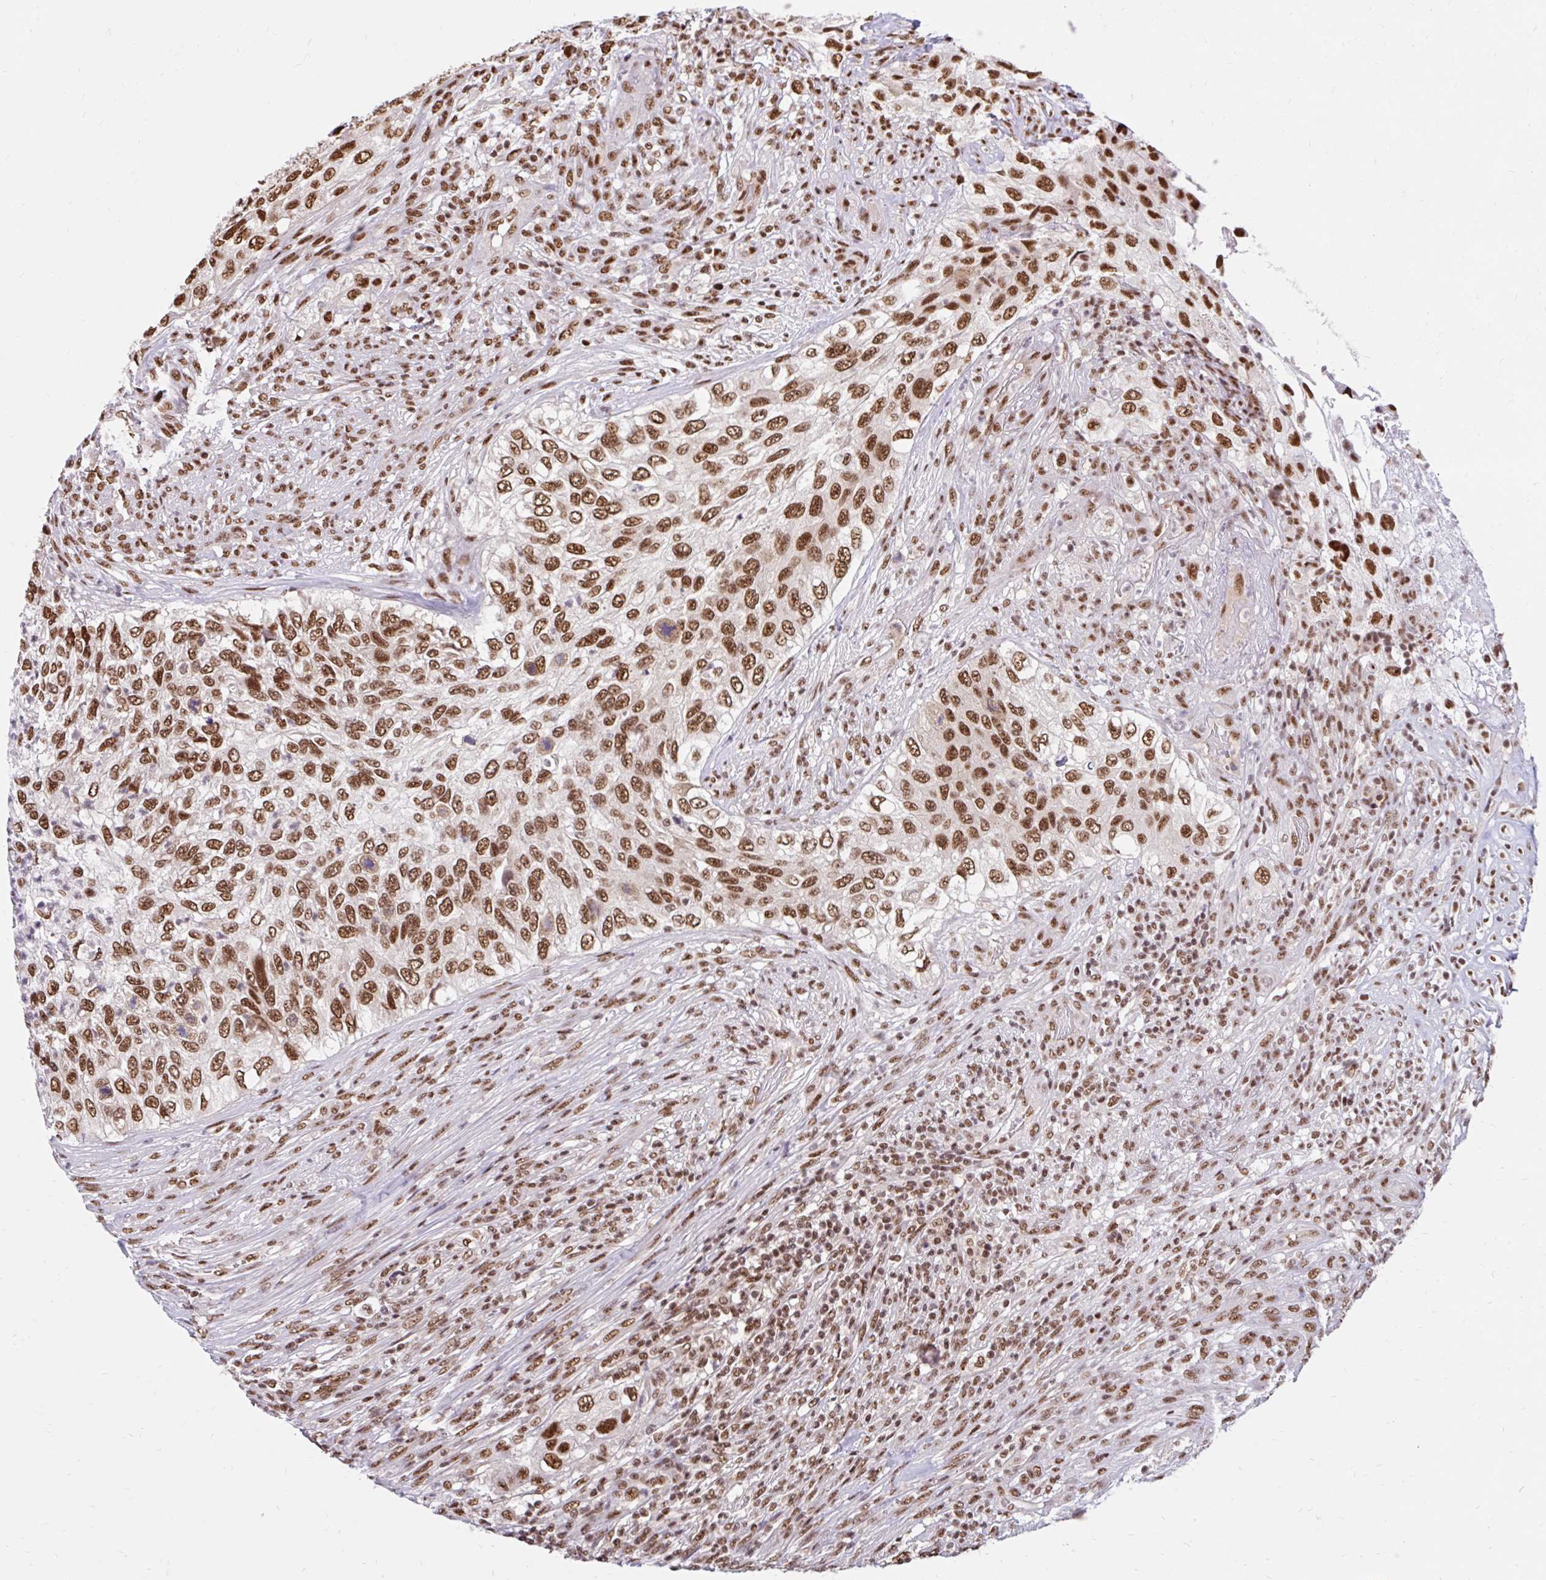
{"staining": {"intensity": "strong", "quantity": ">75%", "location": "nuclear"}, "tissue": "urothelial cancer", "cell_type": "Tumor cells", "image_type": "cancer", "snomed": [{"axis": "morphology", "description": "Urothelial carcinoma, High grade"}, {"axis": "topography", "description": "Urinary bladder"}], "caption": "Urothelial carcinoma (high-grade) was stained to show a protein in brown. There is high levels of strong nuclear expression in approximately >75% of tumor cells. The protein of interest is stained brown, and the nuclei are stained in blue (DAB (3,3'-diaminobenzidine) IHC with brightfield microscopy, high magnification).", "gene": "ABCA9", "patient": {"sex": "female", "age": 60}}